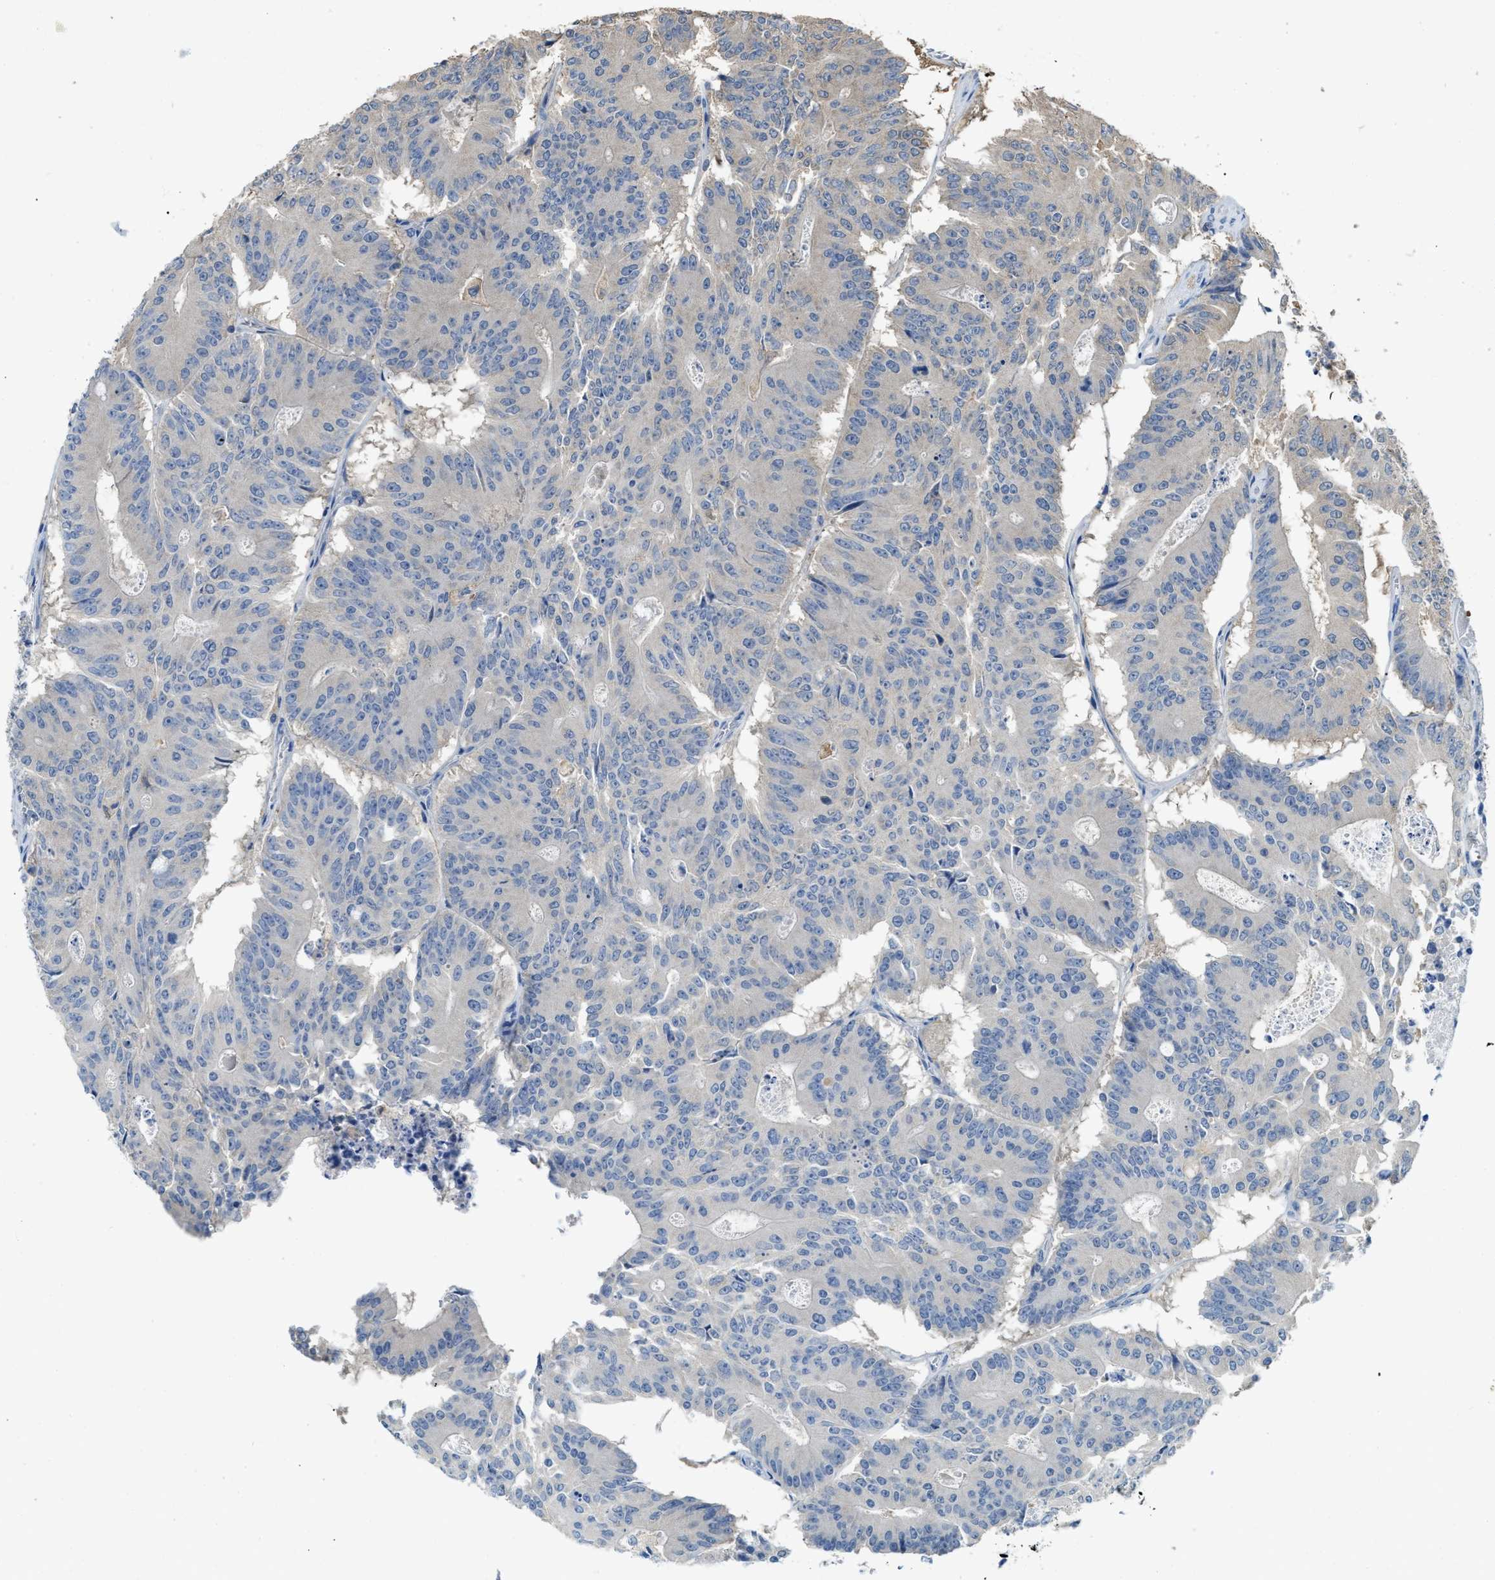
{"staining": {"intensity": "negative", "quantity": "none", "location": "none"}, "tissue": "colorectal cancer", "cell_type": "Tumor cells", "image_type": "cancer", "snomed": [{"axis": "morphology", "description": "Adenocarcinoma, NOS"}, {"axis": "topography", "description": "Colon"}], "caption": "High magnification brightfield microscopy of colorectal adenocarcinoma stained with DAB (3,3'-diaminobenzidine) (brown) and counterstained with hematoxylin (blue): tumor cells show no significant staining.", "gene": "GCN1", "patient": {"sex": "male", "age": 87}}